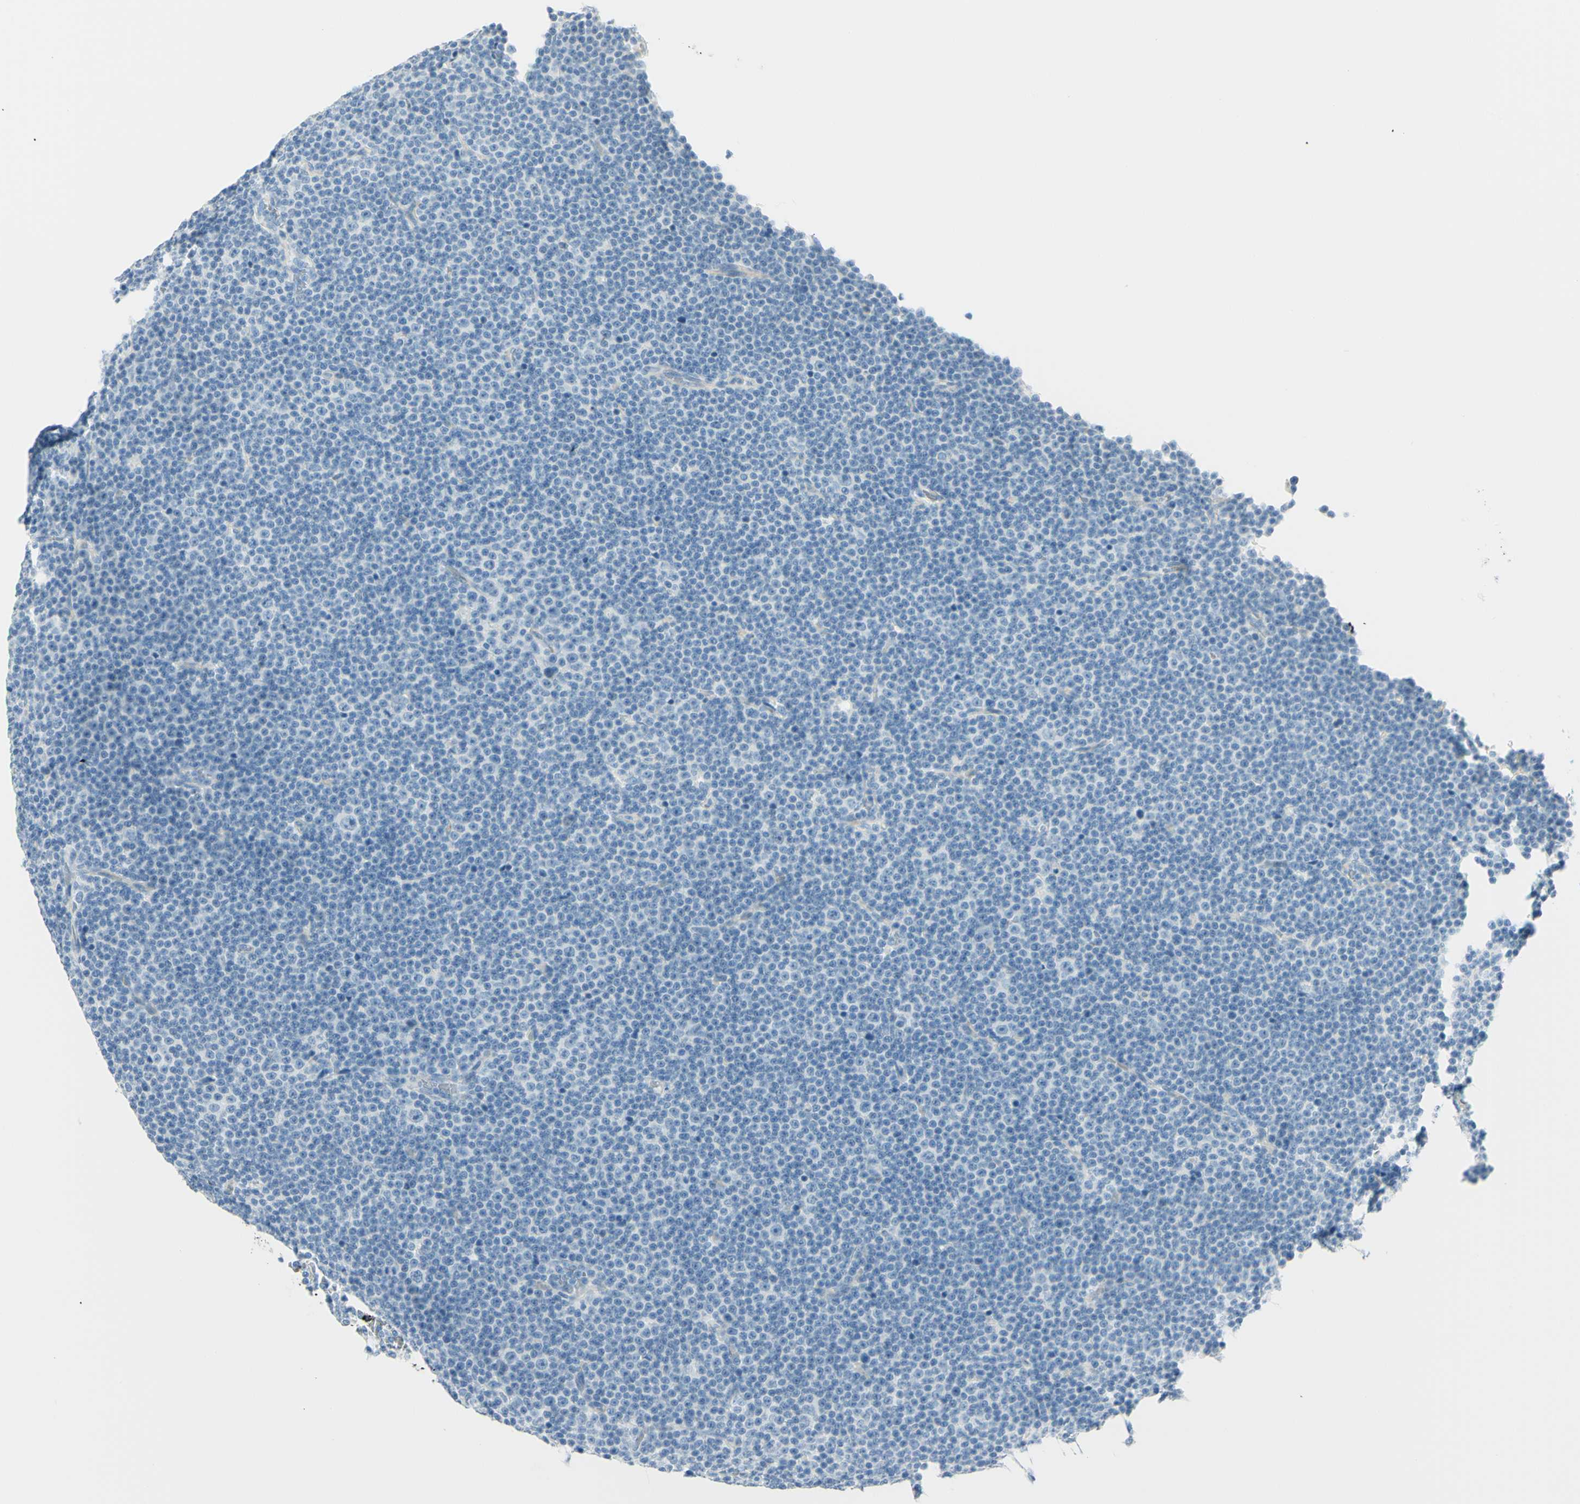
{"staining": {"intensity": "negative", "quantity": "none", "location": "none"}, "tissue": "lymphoma", "cell_type": "Tumor cells", "image_type": "cancer", "snomed": [{"axis": "morphology", "description": "Malignant lymphoma, non-Hodgkin's type, Low grade"}, {"axis": "topography", "description": "Lymph node"}], "caption": "IHC histopathology image of neoplastic tissue: lymphoma stained with DAB (3,3'-diaminobenzidine) shows no significant protein positivity in tumor cells.", "gene": "TMEM132D", "patient": {"sex": "female", "age": 67}}